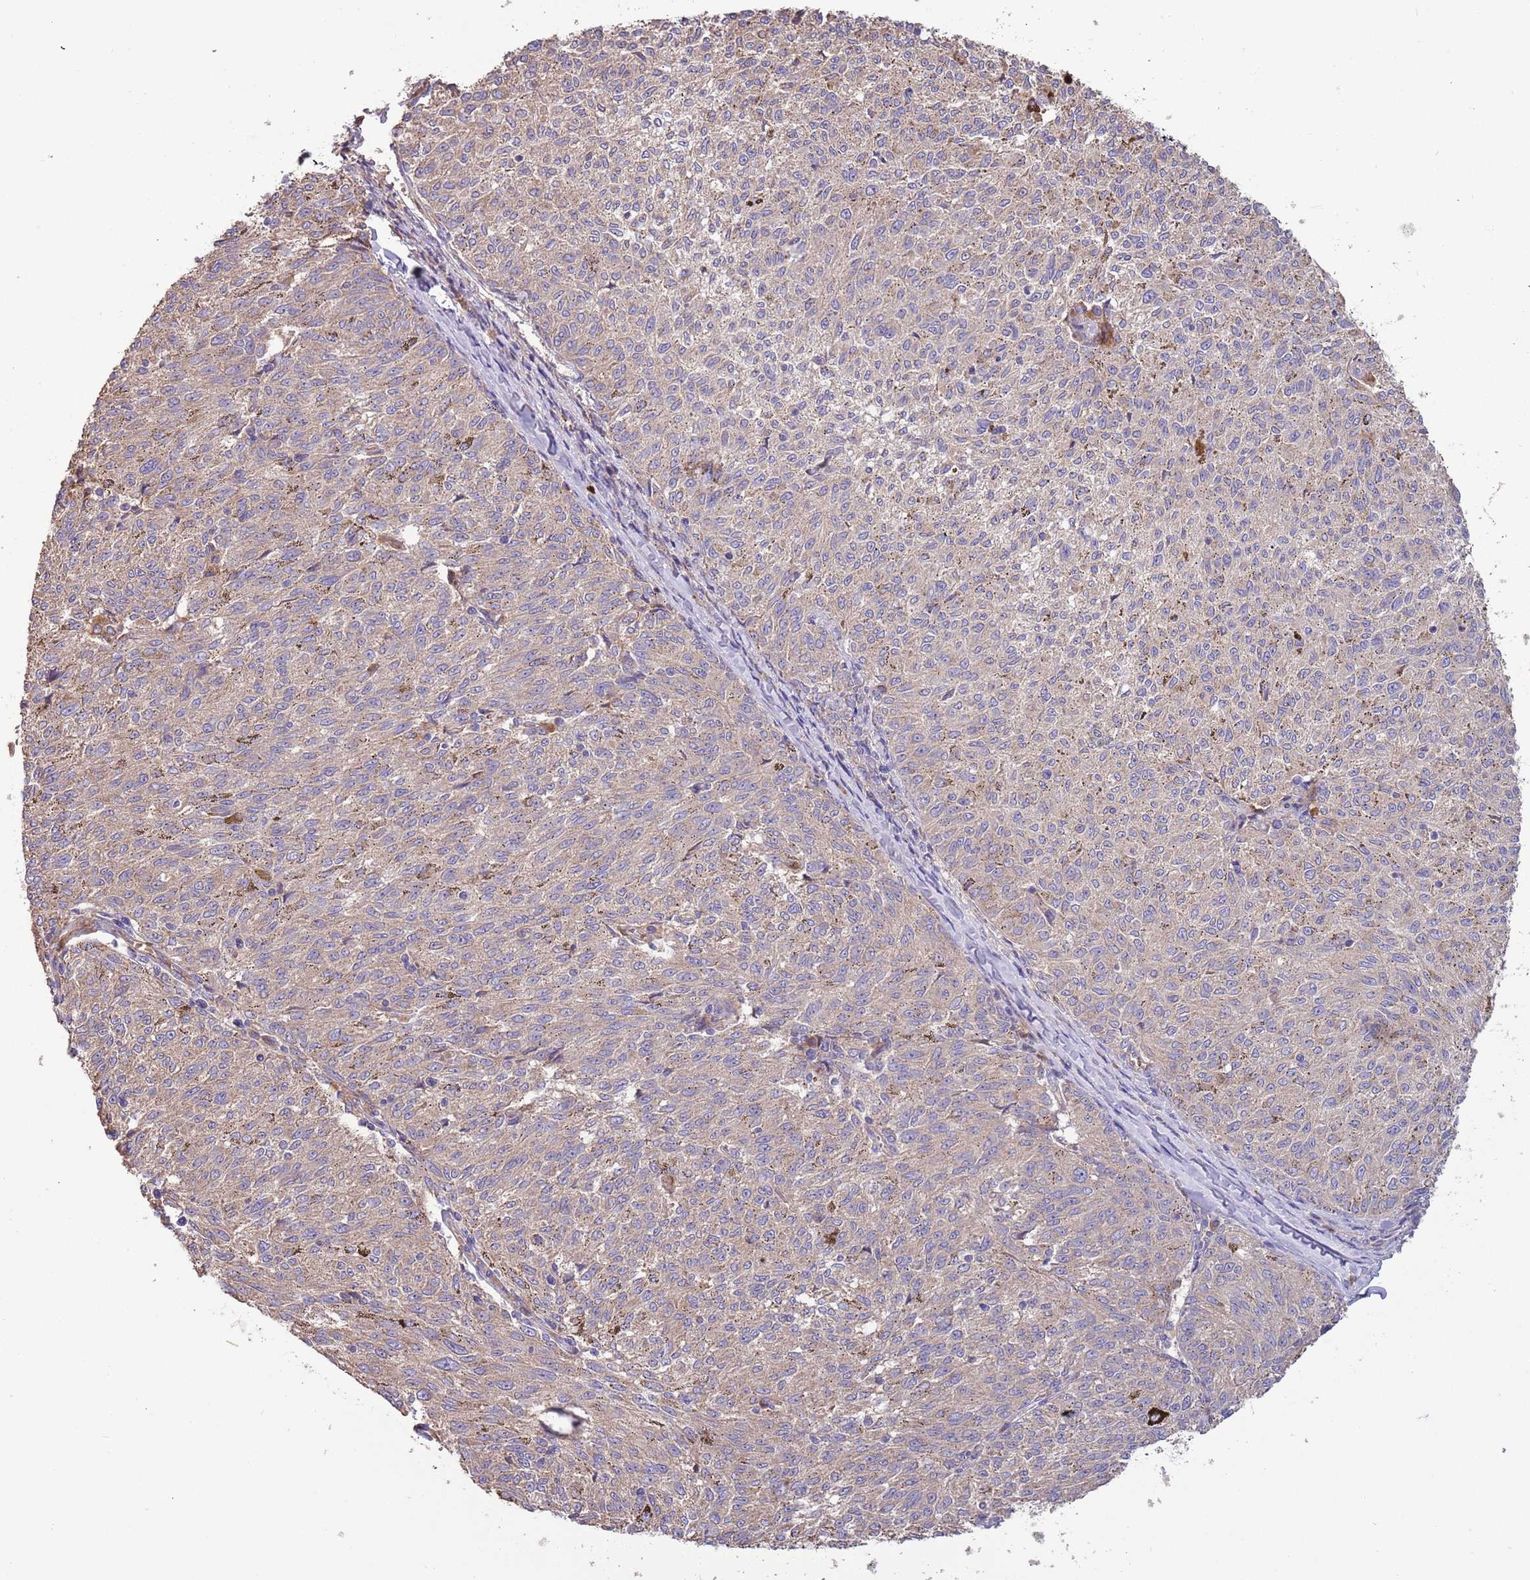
{"staining": {"intensity": "weak", "quantity": "<25%", "location": "cytoplasmic/membranous"}, "tissue": "melanoma", "cell_type": "Tumor cells", "image_type": "cancer", "snomed": [{"axis": "morphology", "description": "Malignant melanoma, NOS"}, {"axis": "topography", "description": "Skin"}], "caption": "Tumor cells are negative for brown protein staining in melanoma.", "gene": "TRMO", "patient": {"sex": "female", "age": 72}}